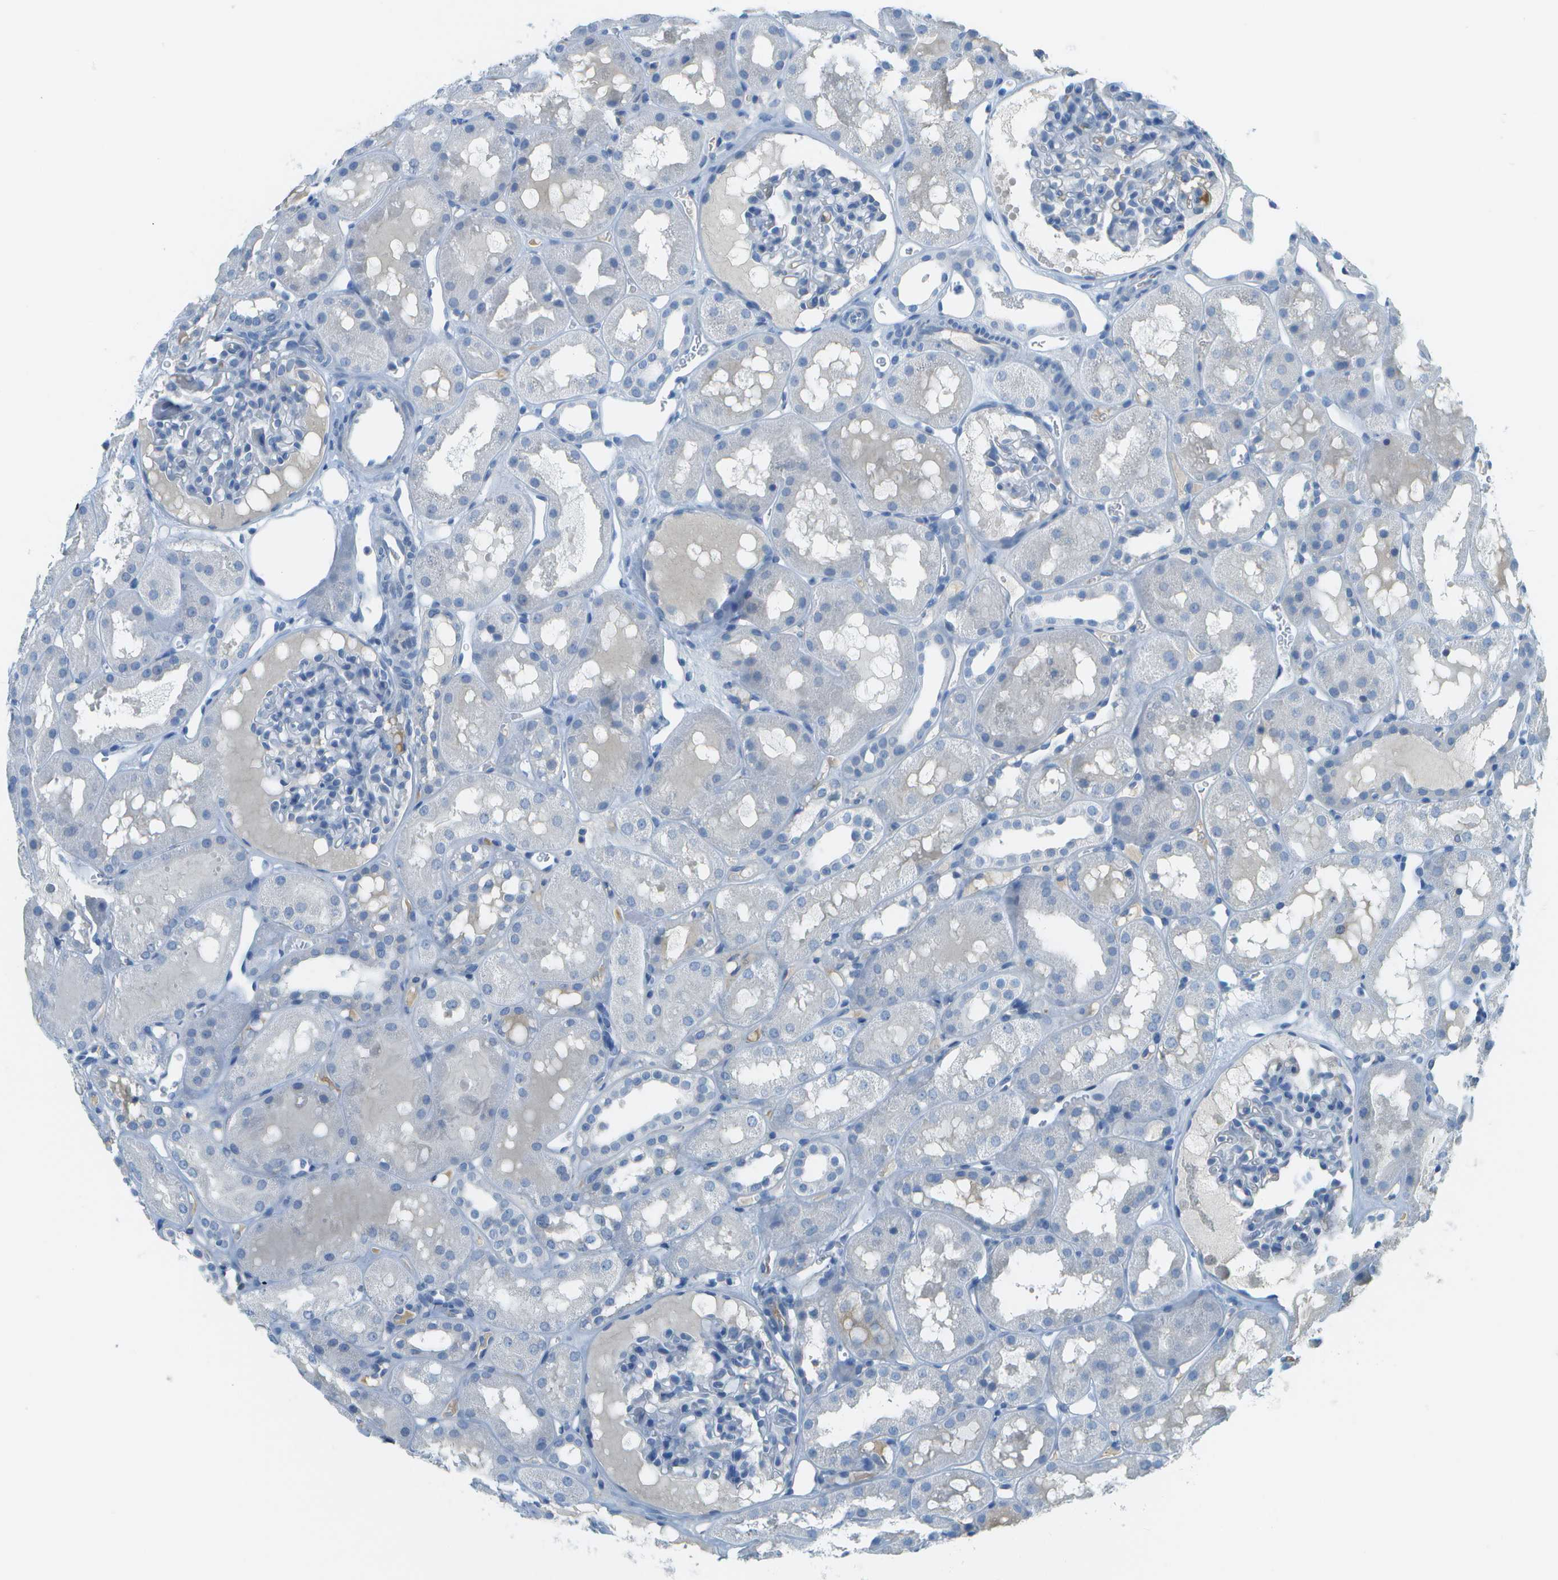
{"staining": {"intensity": "negative", "quantity": "none", "location": "none"}, "tissue": "kidney", "cell_type": "Cells in glomeruli", "image_type": "normal", "snomed": [{"axis": "morphology", "description": "Normal tissue, NOS"}, {"axis": "topography", "description": "Kidney"}, {"axis": "topography", "description": "Urinary bladder"}], "caption": "Immunohistochemical staining of benign human kidney reveals no significant positivity in cells in glomeruli.", "gene": "C1S", "patient": {"sex": "male", "age": 16}}